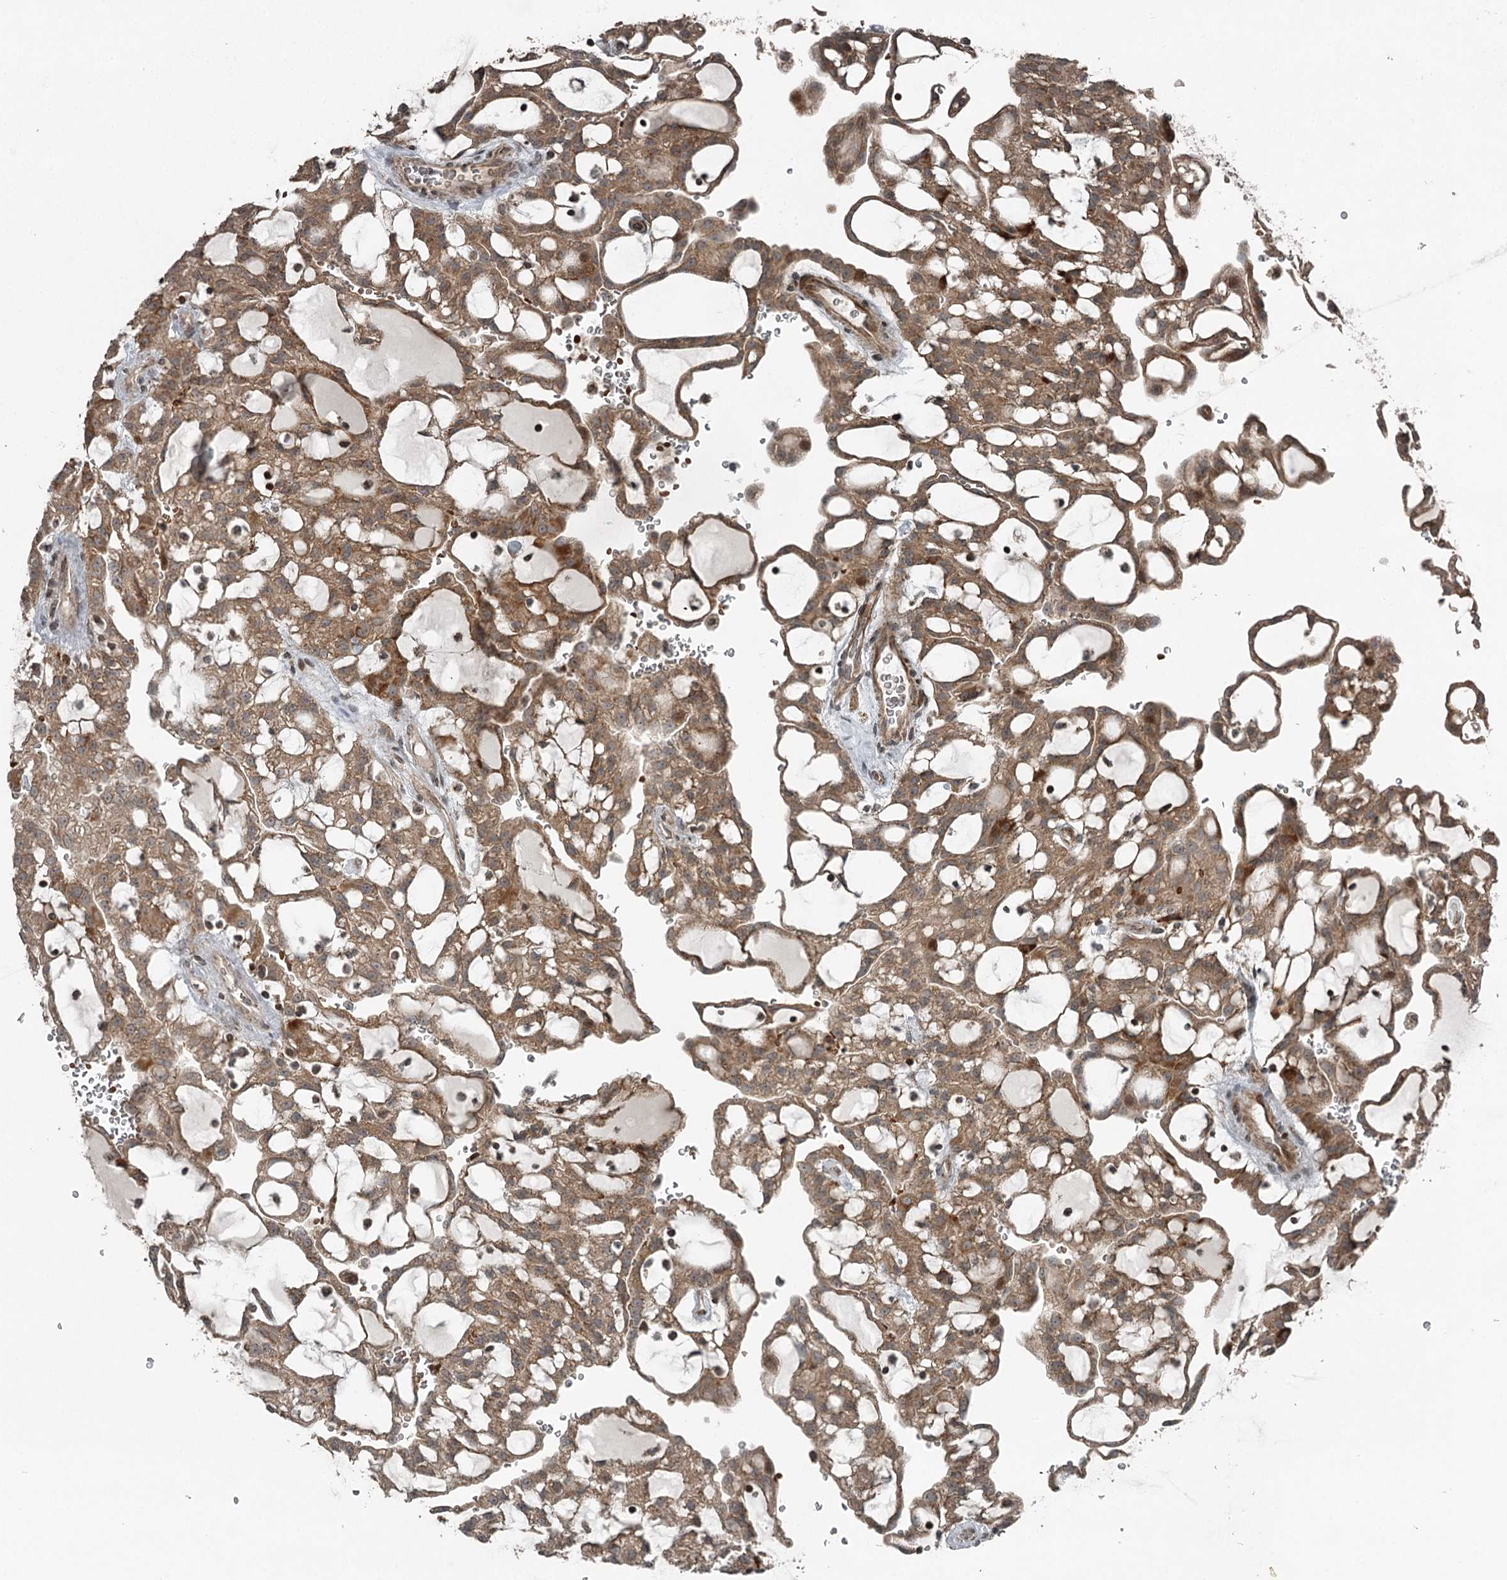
{"staining": {"intensity": "moderate", "quantity": ">75%", "location": "cytoplasmic/membranous"}, "tissue": "renal cancer", "cell_type": "Tumor cells", "image_type": "cancer", "snomed": [{"axis": "morphology", "description": "Adenocarcinoma, NOS"}, {"axis": "topography", "description": "Kidney"}], "caption": "Renal cancer was stained to show a protein in brown. There is medium levels of moderate cytoplasmic/membranous positivity in approximately >75% of tumor cells. The staining was performed using DAB, with brown indicating positive protein expression. Nuclei are stained blue with hematoxylin.", "gene": "RASSF8", "patient": {"sex": "male", "age": 63}}